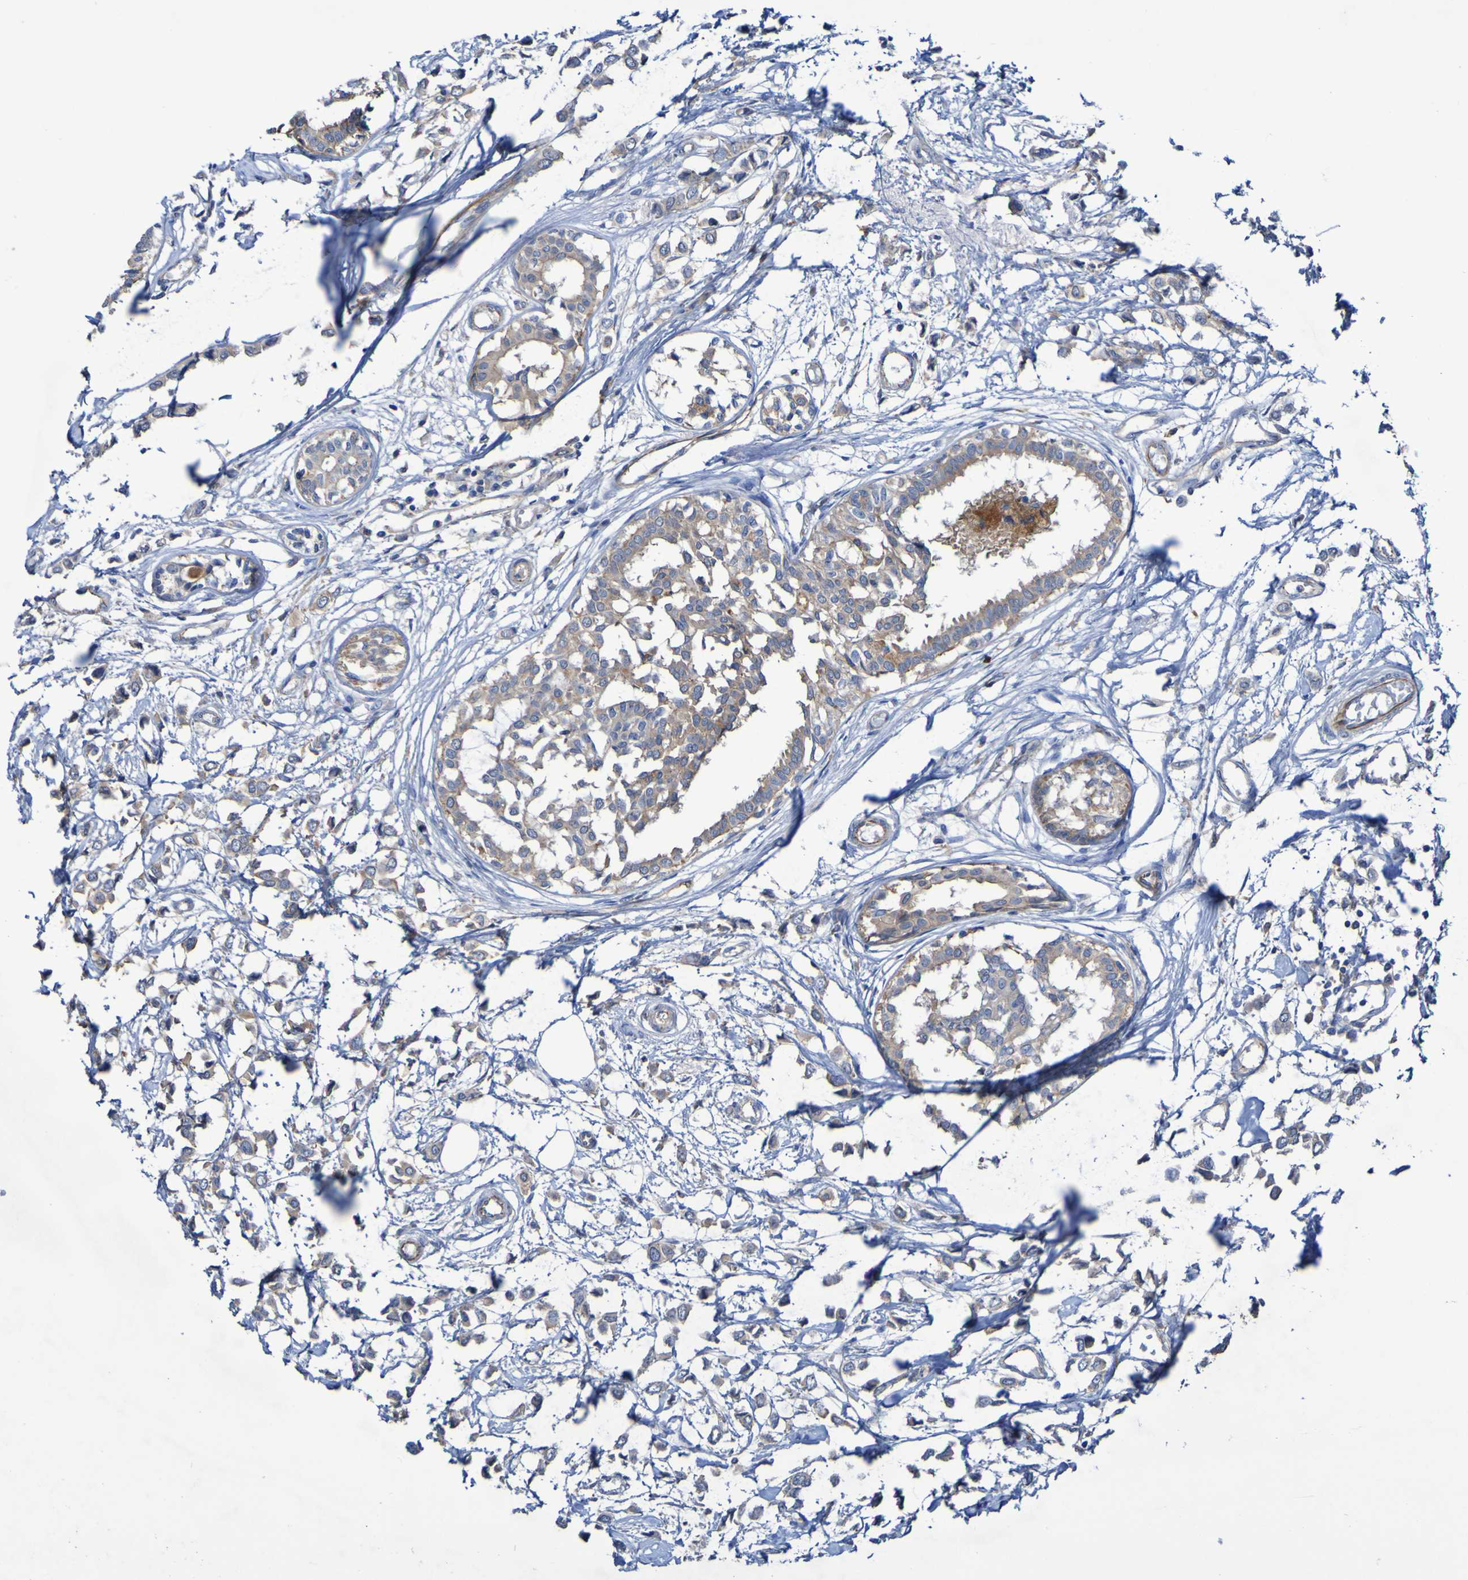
{"staining": {"intensity": "weak", "quantity": ">75%", "location": "cytoplasmic/membranous"}, "tissue": "breast cancer", "cell_type": "Tumor cells", "image_type": "cancer", "snomed": [{"axis": "morphology", "description": "Lobular carcinoma"}, {"axis": "topography", "description": "Breast"}], "caption": "Breast lobular carcinoma stained with immunohistochemistry exhibits weak cytoplasmic/membranous positivity in about >75% of tumor cells.", "gene": "ARHGEF16", "patient": {"sex": "female", "age": 51}}